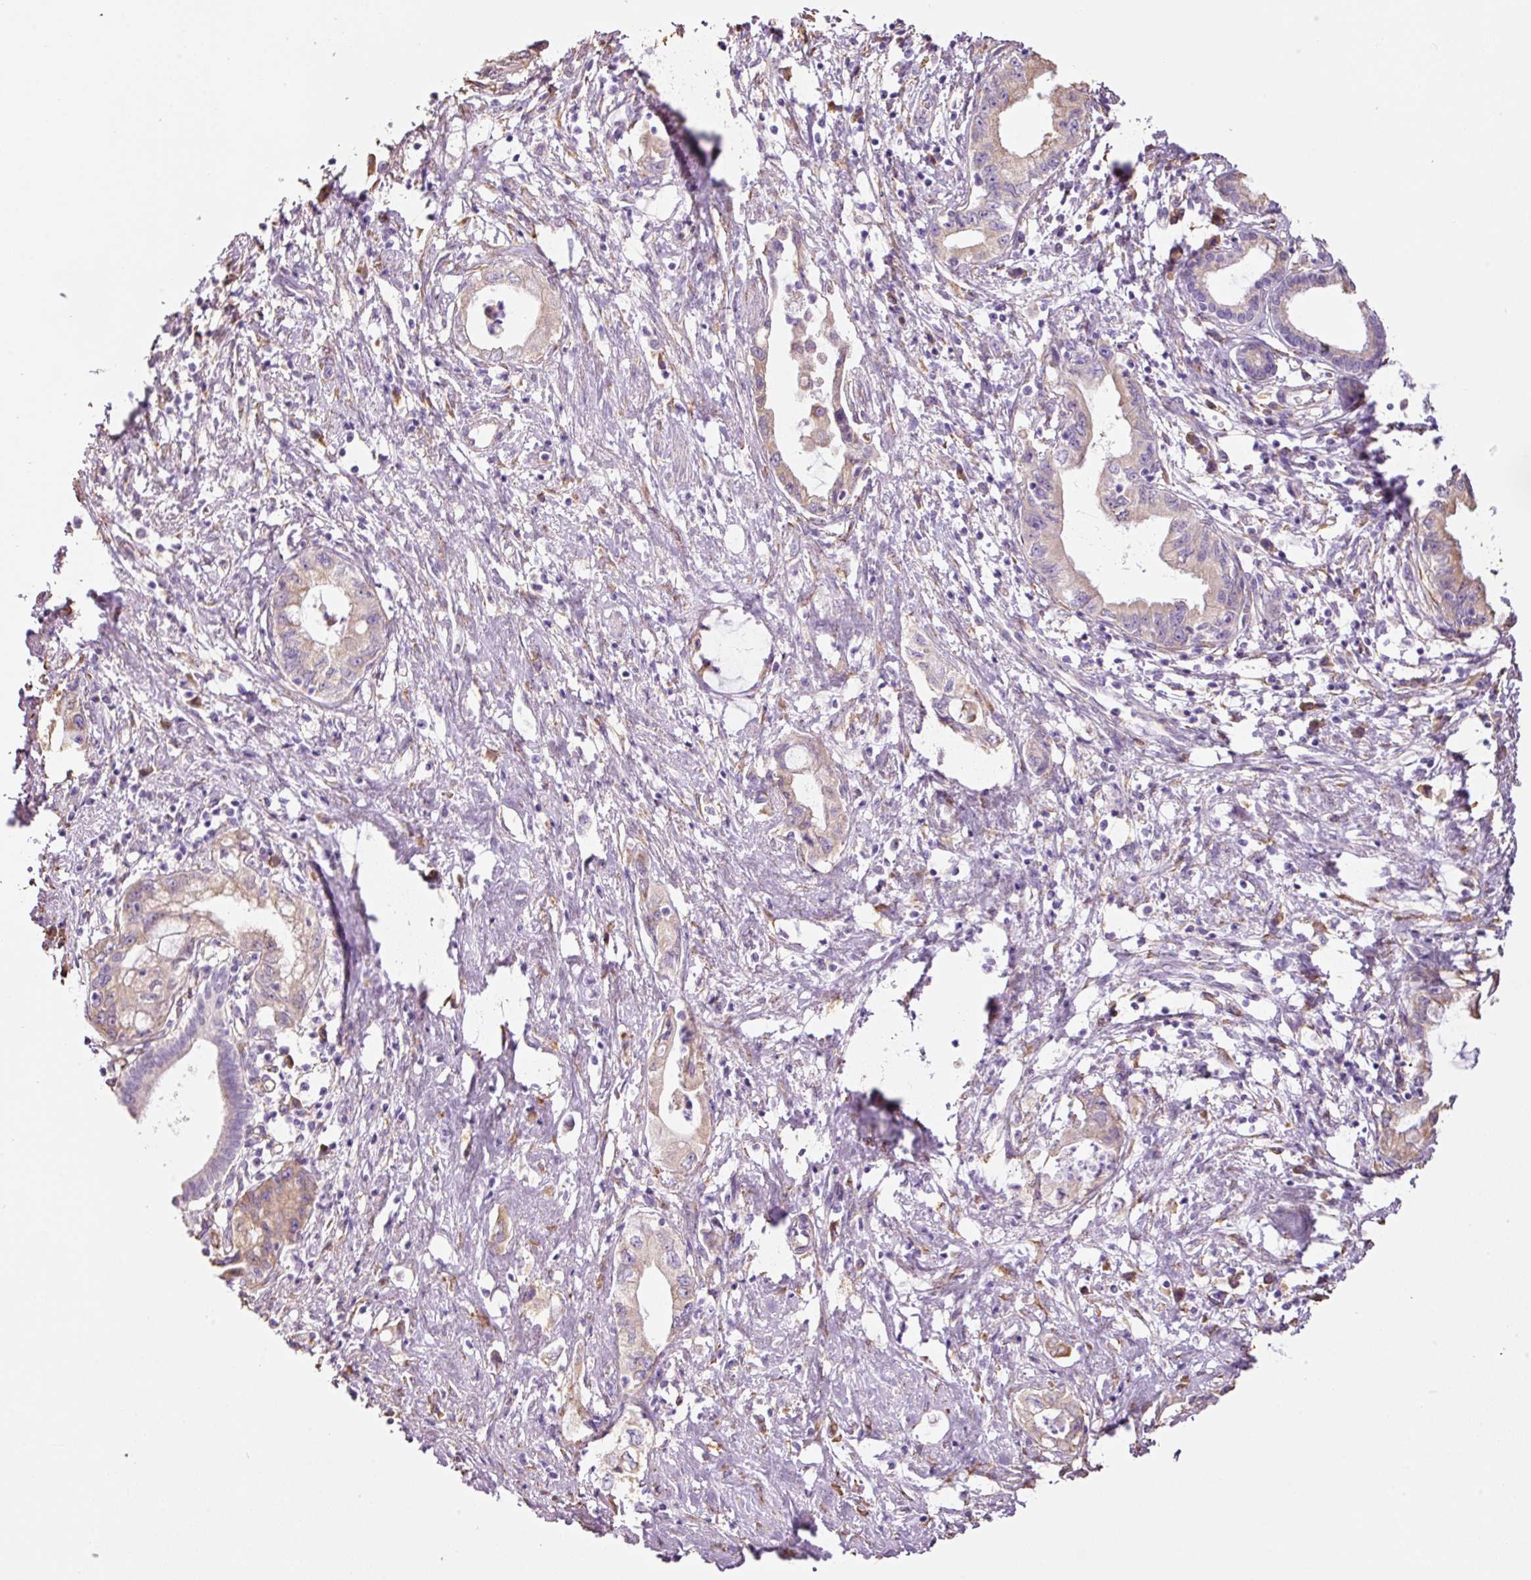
{"staining": {"intensity": "weak", "quantity": ">75%", "location": "cytoplasmic/membranous"}, "tissue": "pancreatic cancer", "cell_type": "Tumor cells", "image_type": "cancer", "snomed": [{"axis": "morphology", "description": "Adenocarcinoma, NOS"}, {"axis": "topography", "description": "Pancreas"}], "caption": "This histopathology image exhibits pancreatic cancer (adenocarcinoma) stained with immunohistochemistry to label a protein in brown. The cytoplasmic/membranous of tumor cells show weak positivity for the protein. Nuclei are counter-stained blue.", "gene": "GCG", "patient": {"sex": "female", "age": 73}}